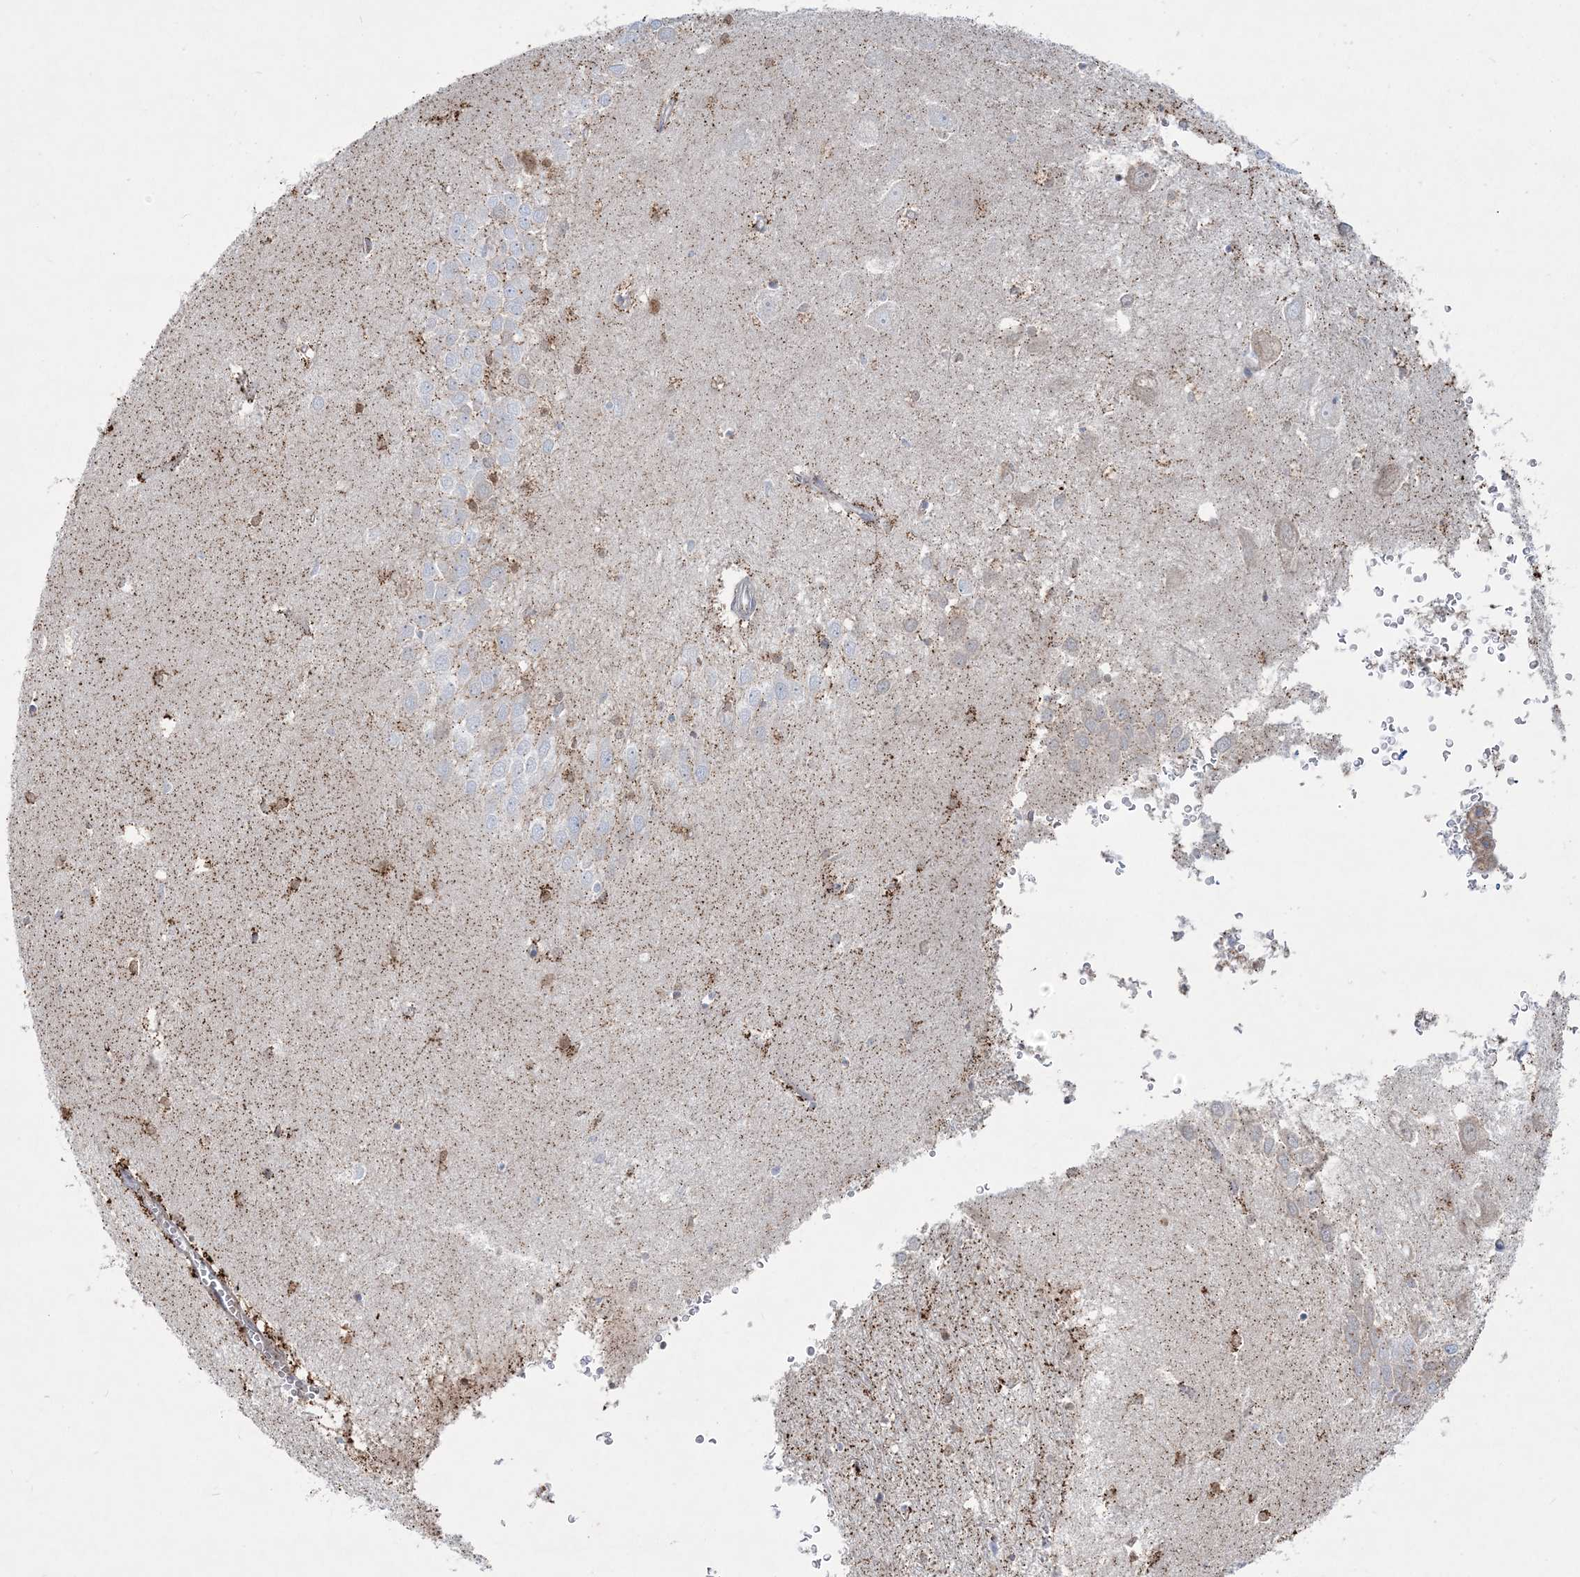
{"staining": {"intensity": "moderate", "quantity": "<25%", "location": "cytoplasmic/membranous"}, "tissue": "hippocampus", "cell_type": "Glial cells", "image_type": "normal", "snomed": [{"axis": "morphology", "description": "Normal tissue, NOS"}, {"axis": "topography", "description": "Hippocampus"}], "caption": "Immunohistochemical staining of benign hippocampus reveals <25% levels of moderate cytoplasmic/membranous protein expression in about <25% of glial cells. The staining is performed using DAB (3,3'-diaminobenzidine) brown chromogen to label protein expression. The nuclei are counter-stained blue using hematoxylin.", "gene": "TBC1D7", "patient": {"sex": "female", "age": 64}}